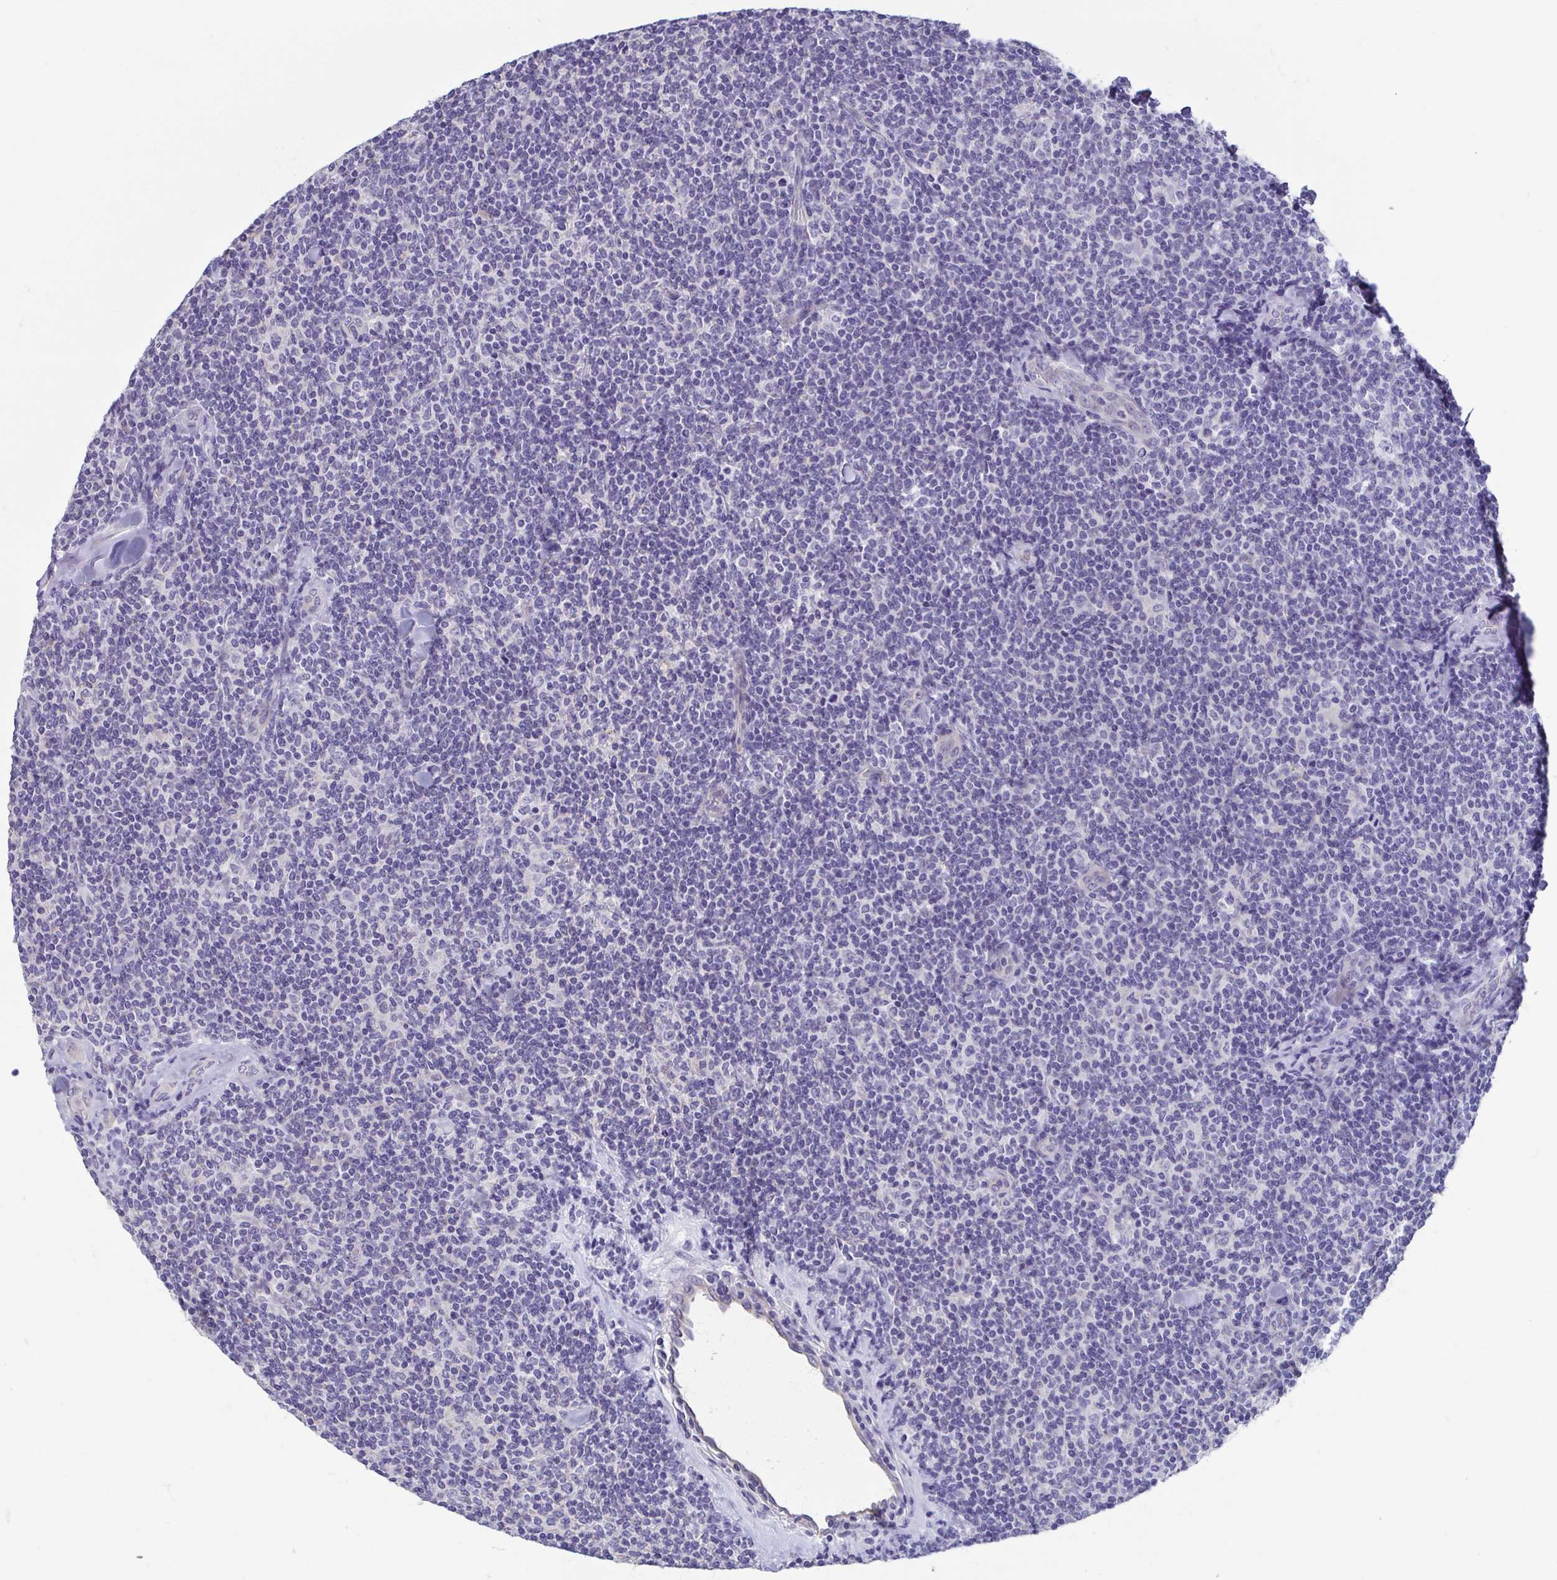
{"staining": {"intensity": "negative", "quantity": "none", "location": "none"}, "tissue": "lymphoma", "cell_type": "Tumor cells", "image_type": "cancer", "snomed": [{"axis": "morphology", "description": "Malignant lymphoma, non-Hodgkin's type, Low grade"}, {"axis": "topography", "description": "Lymph node"}], "caption": "A micrograph of lymphoma stained for a protein reveals no brown staining in tumor cells.", "gene": "MORC4", "patient": {"sex": "female", "age": 56}}